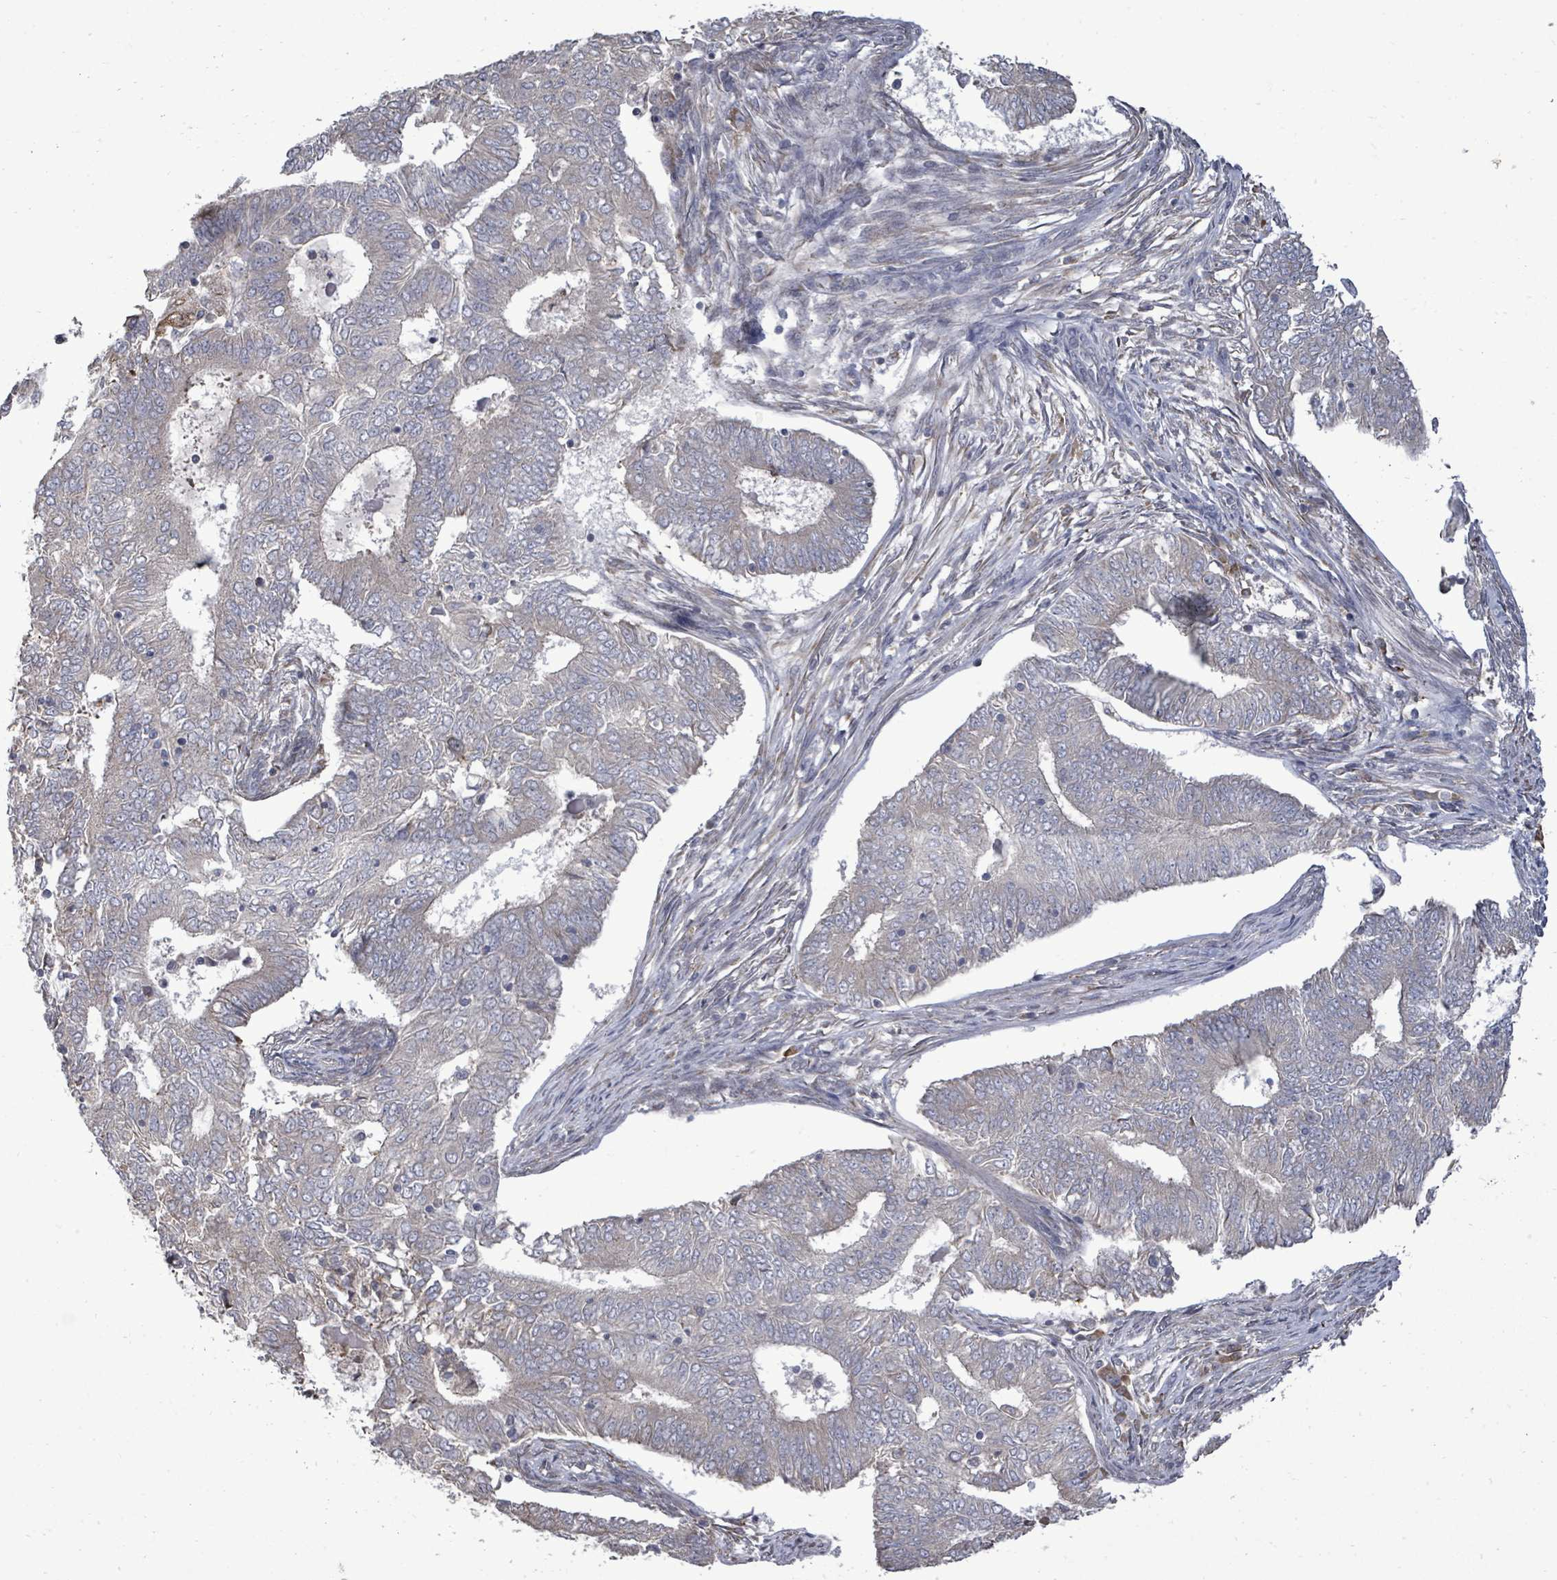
{"staining": {"intensity": "negative", "quantity": "none", "location": "none"}, "tissue": "endometrial cancer", "cell_type": "Tumor cells", "image_type": "cancer", "snomed": [{"axis": "morphology", "description": "Adenocarcinoma, NOS"}, {"axis": "topography", "description": "Endometrium"}], "caption": "A high-resolution histopathology image shows immunohistochemistry staining of endometrial adenocarcinoma, which exhibits no significant staining in tumor cells.", "gene": "POMGNT2", "patient": {"sex": "female", "age": 62}}